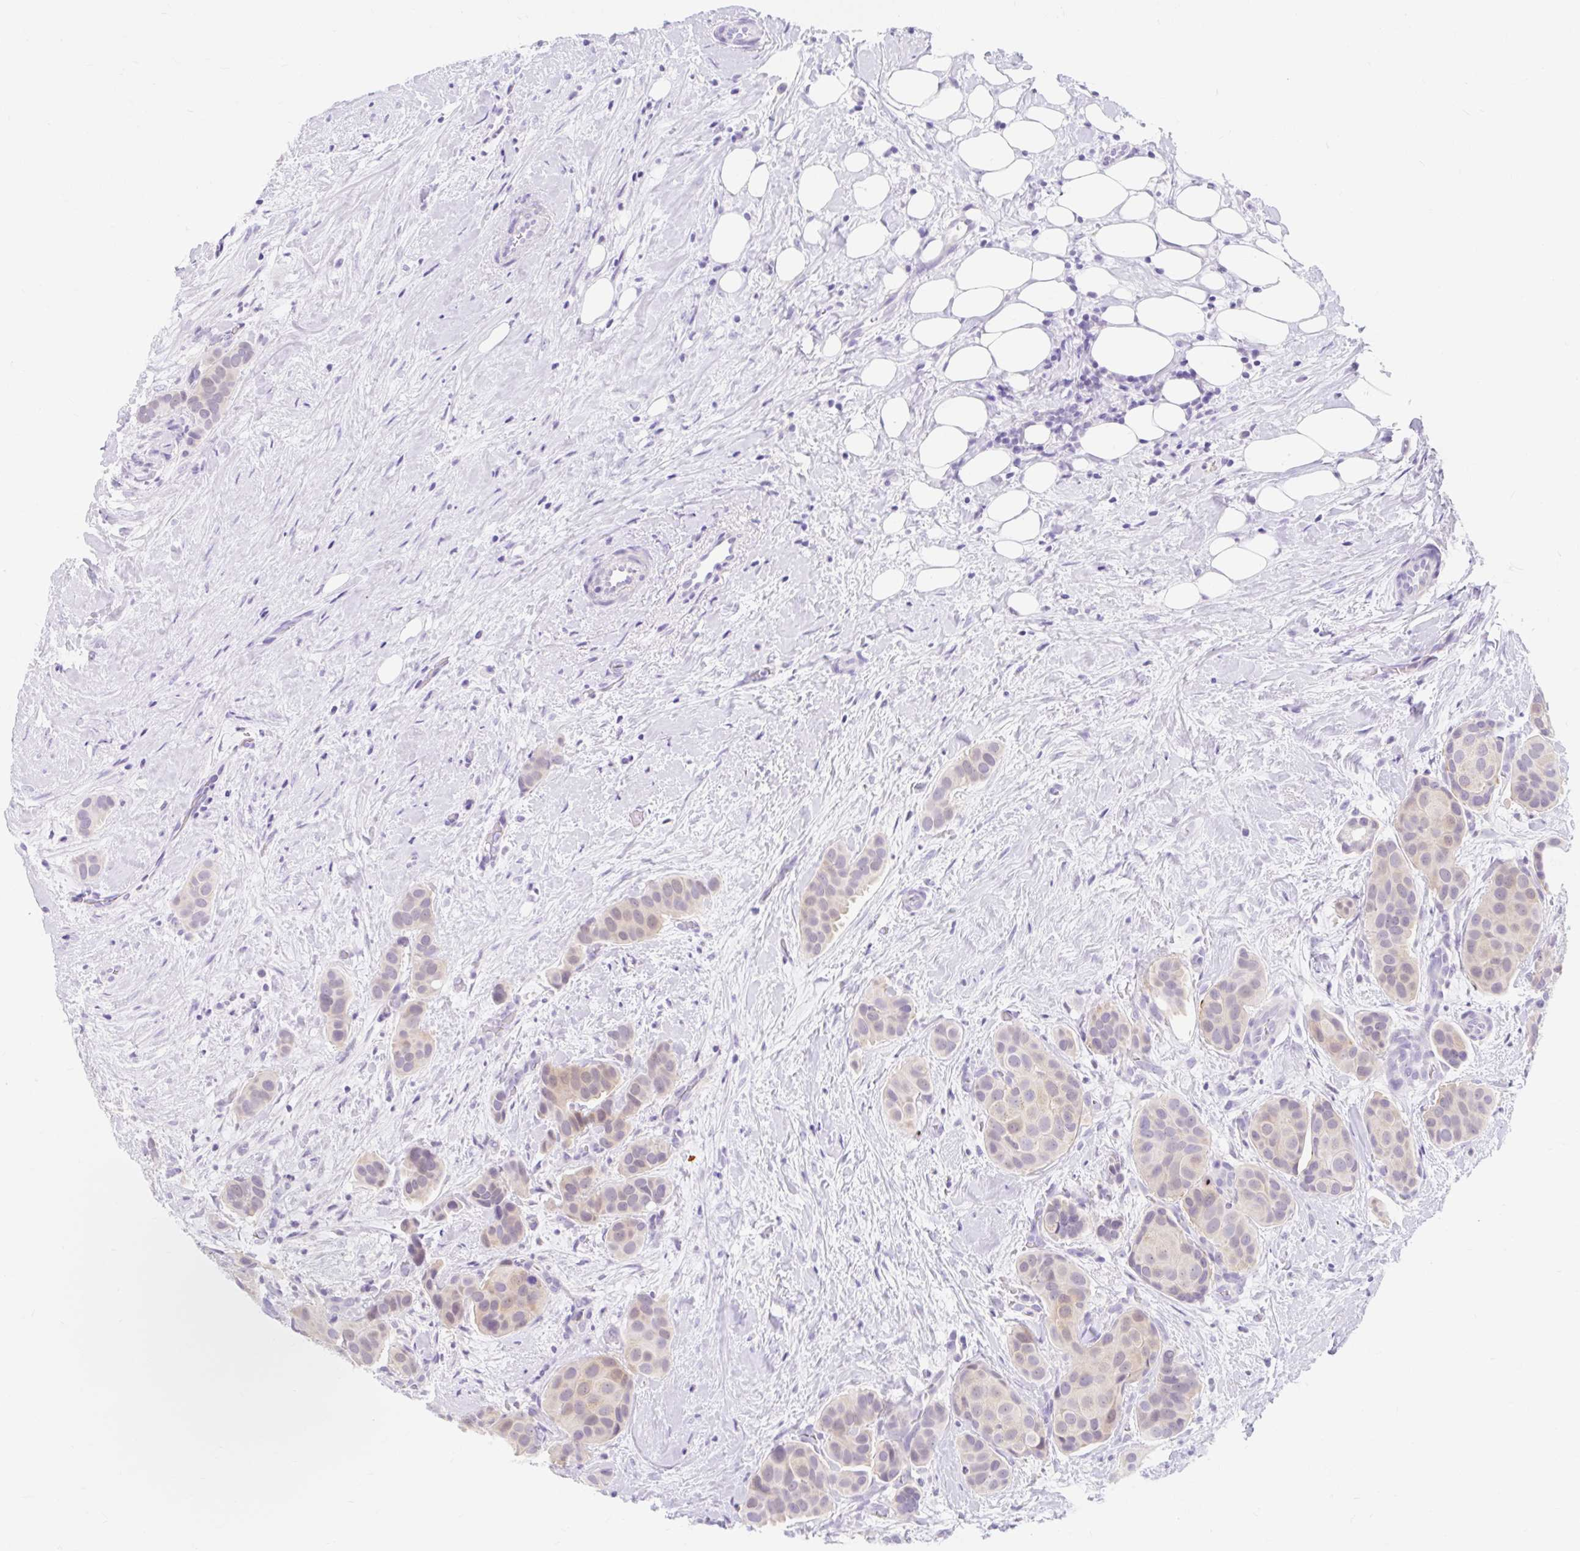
{"staining": {"intensity": "weak", "quantity": "25%-75%", "location": "cytoplasmic/membranous"}, "tissue": "breast cancer", "cell_type": "Tumor cells", "image_type": "cancer", "snomed": [{"axis": "morphology", "description": "Duct carcinoma"}, {"axis": "topography", "description": "Breast"}], "caption": "Protein analysis of breast invasive ductal carcinoma tissue exhibits weak cytoplasmic/membranous expression in approximately 25%-75% of tumor cells.", "gene": "ITPK1", "patient": {"sex": "female", "age": 70}}